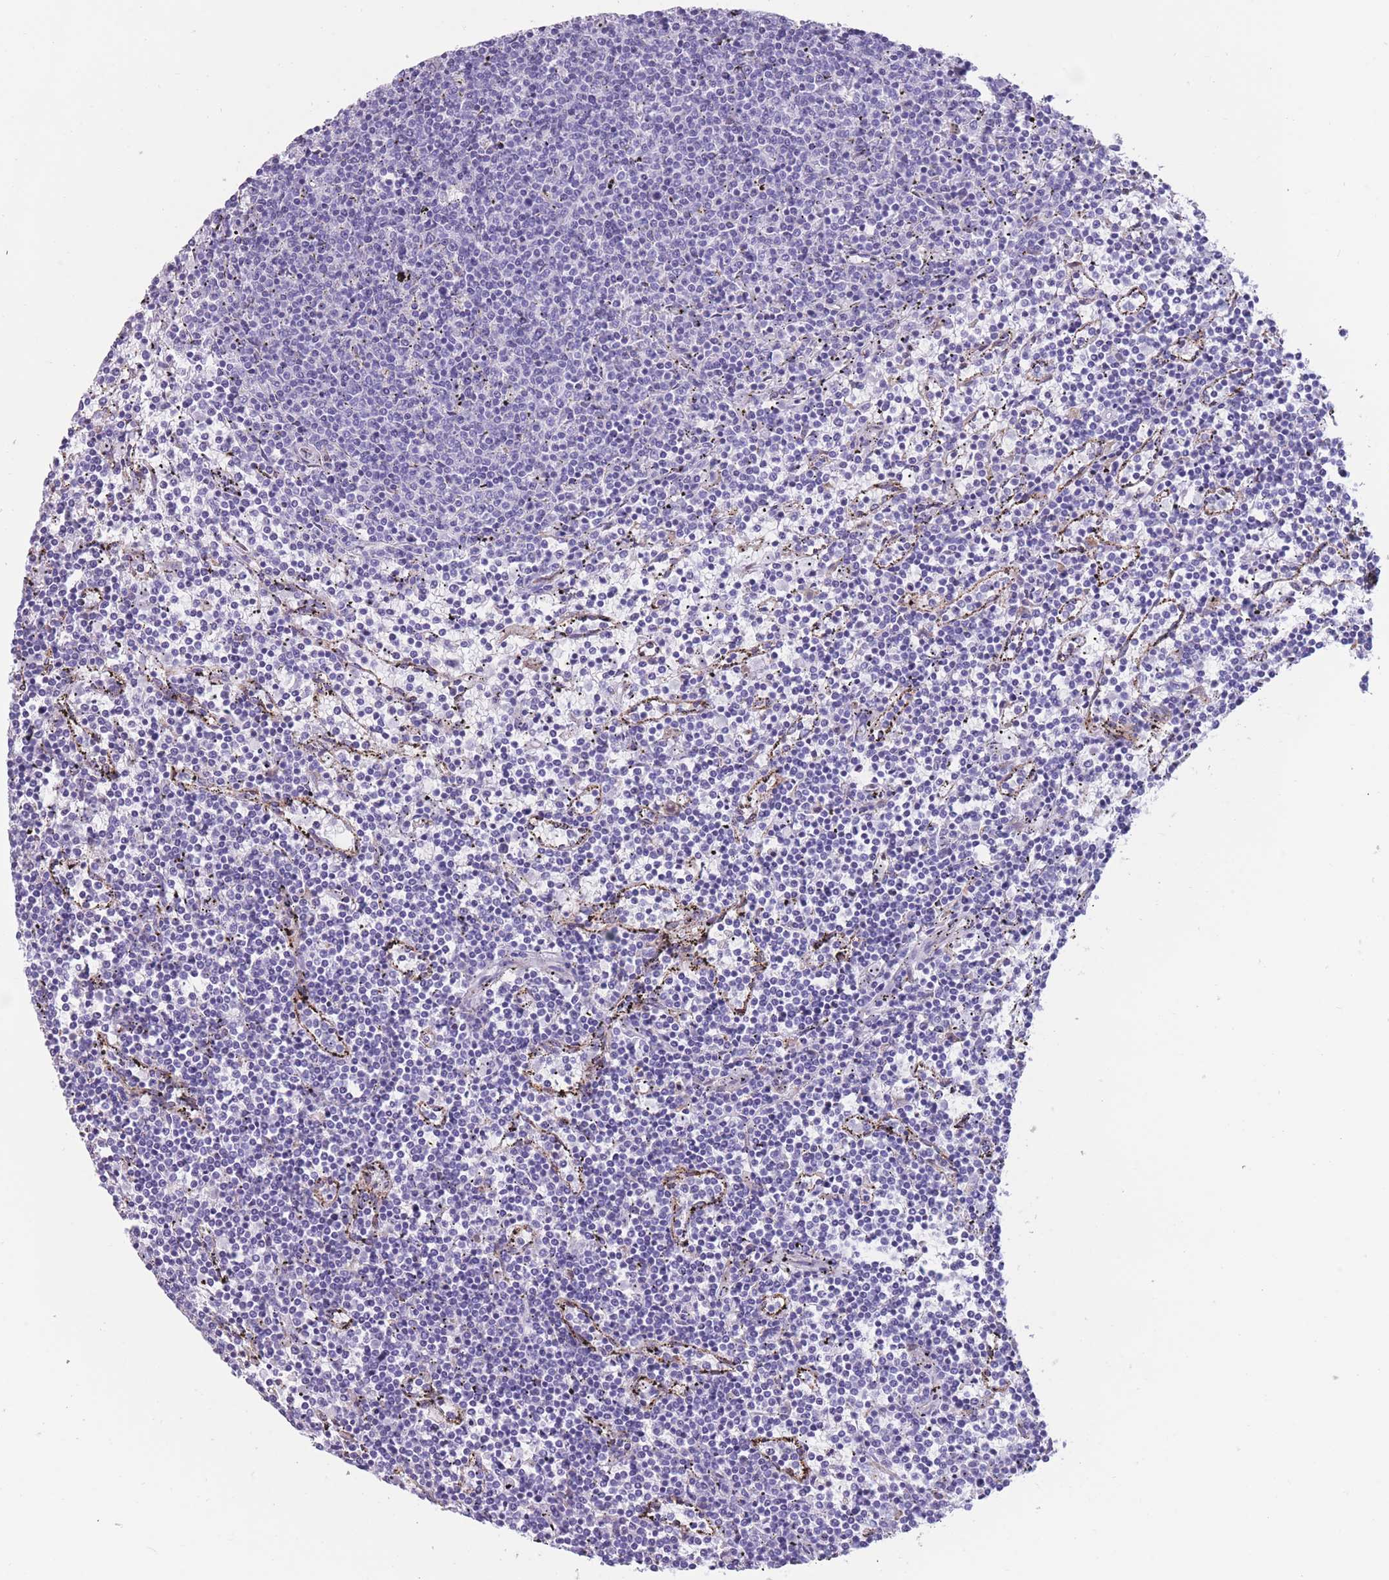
{"staining": {"intensity": "negative", "quantity": "none", "location": "none"}, "tissue": "lymphoma", "cell_type": "Tumor cells", "image_type": "cancer", "snomed": [{"axis": "morphology", "description": "Malignant lymphoma, non-Hodgkin's type, Low grade"}, {"axis": "topography", "description": "Spleen"}], "caption": "Immunohistochemistry (IHC) of low-grade malignant lymphoma, non-Hodgkin's type shows no positivity in tumor cells.", "gene": "COL27A1", "patient": {"sex": "female", "age": 50}}